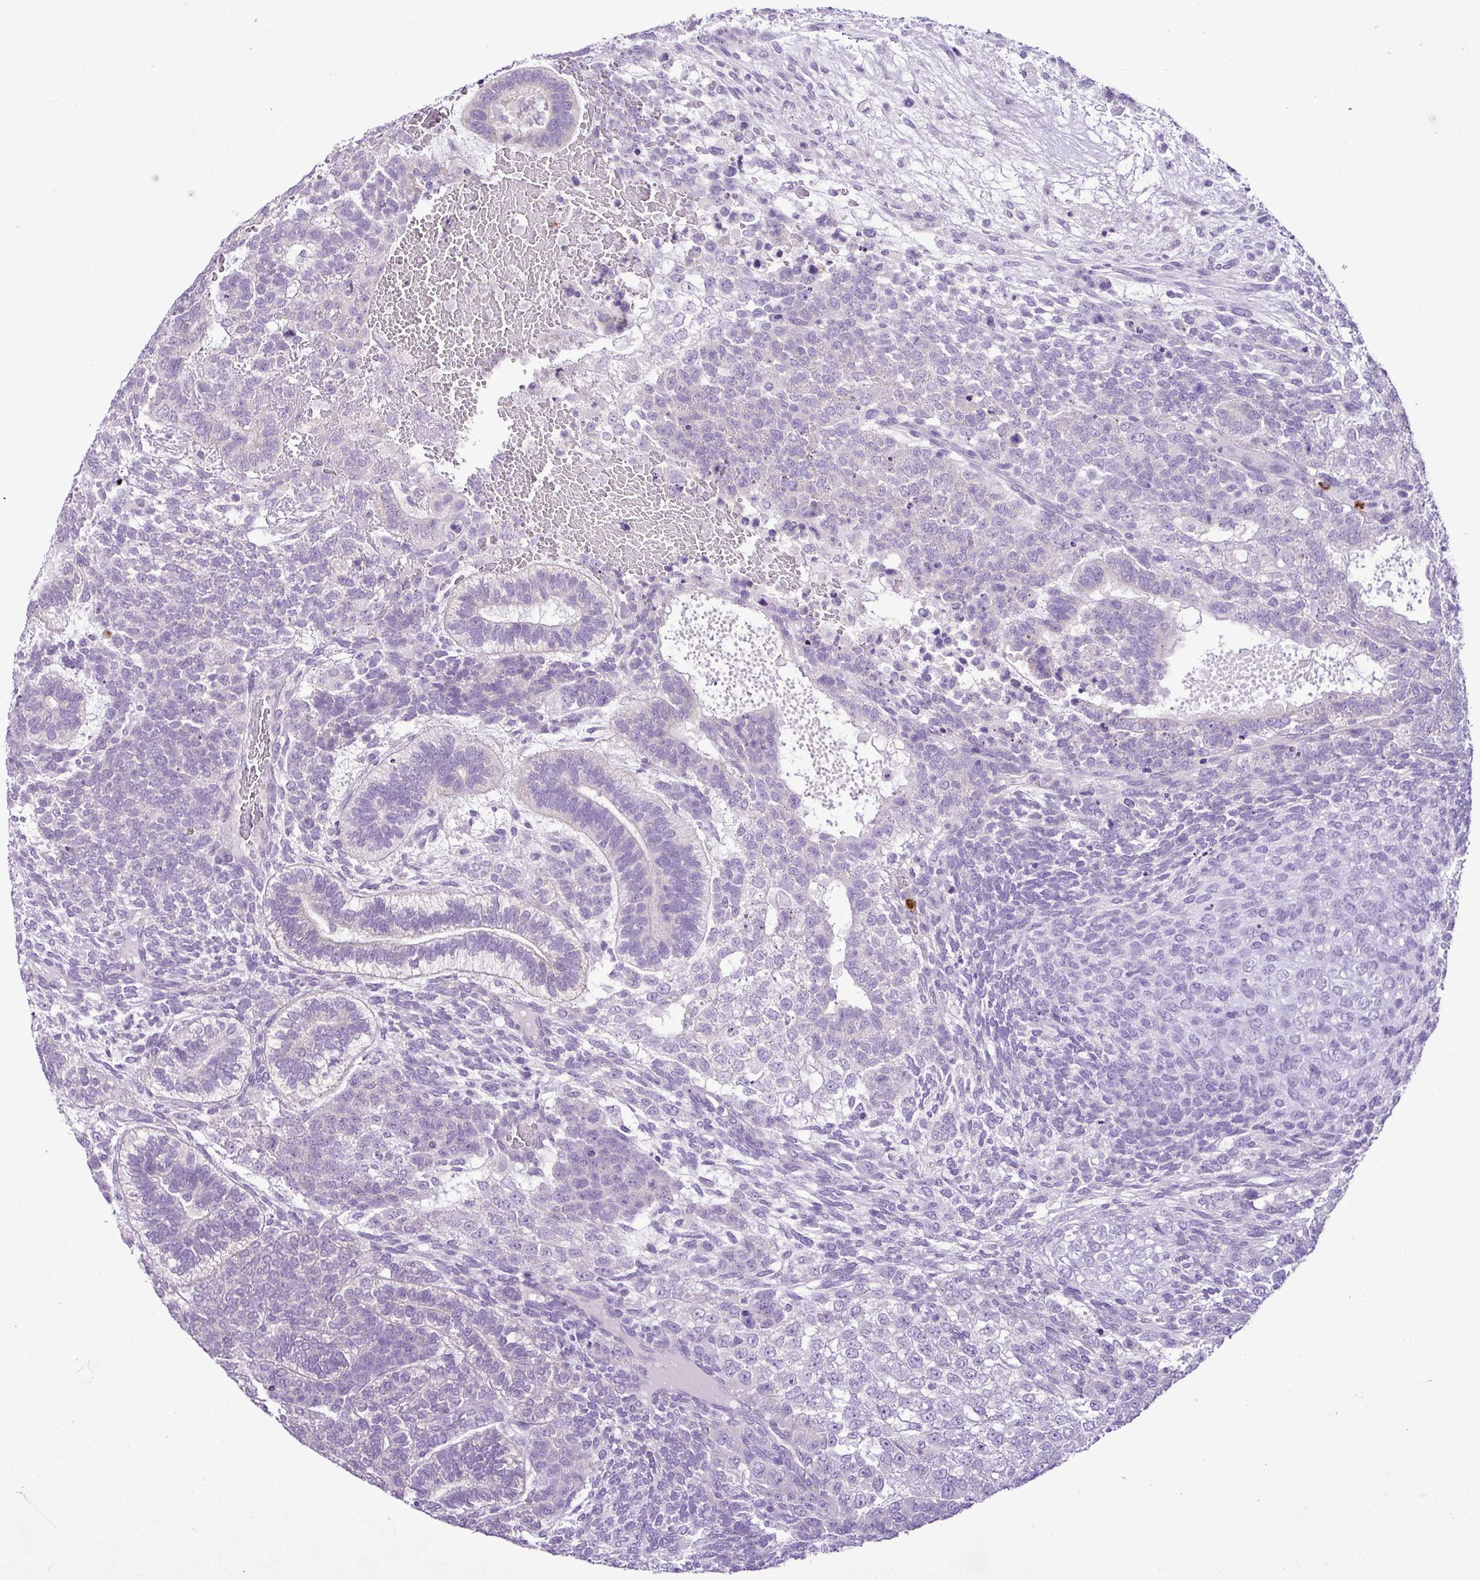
{"staining": {"intensity": "negative", "quantity": "none", "location": "none"}, "tissue": "testis cancer", "cell_type": "Tumor cells", "image_type": "cancer", "snomed": [{"axis": "morphology", "description": "Carcinoma, Embryonal, NOS"}, {"axis": "topography", "description": "Testis"}], "caption": "Tumor cells are negative for brown protein staining in testis embryonal carcinoma. (Brightfield microscopy of DAB immunohistochemistry (IHC) at high magnification).", "gene": "ZSCAN5A", "patient": {"sex": "male", "age": 23}}